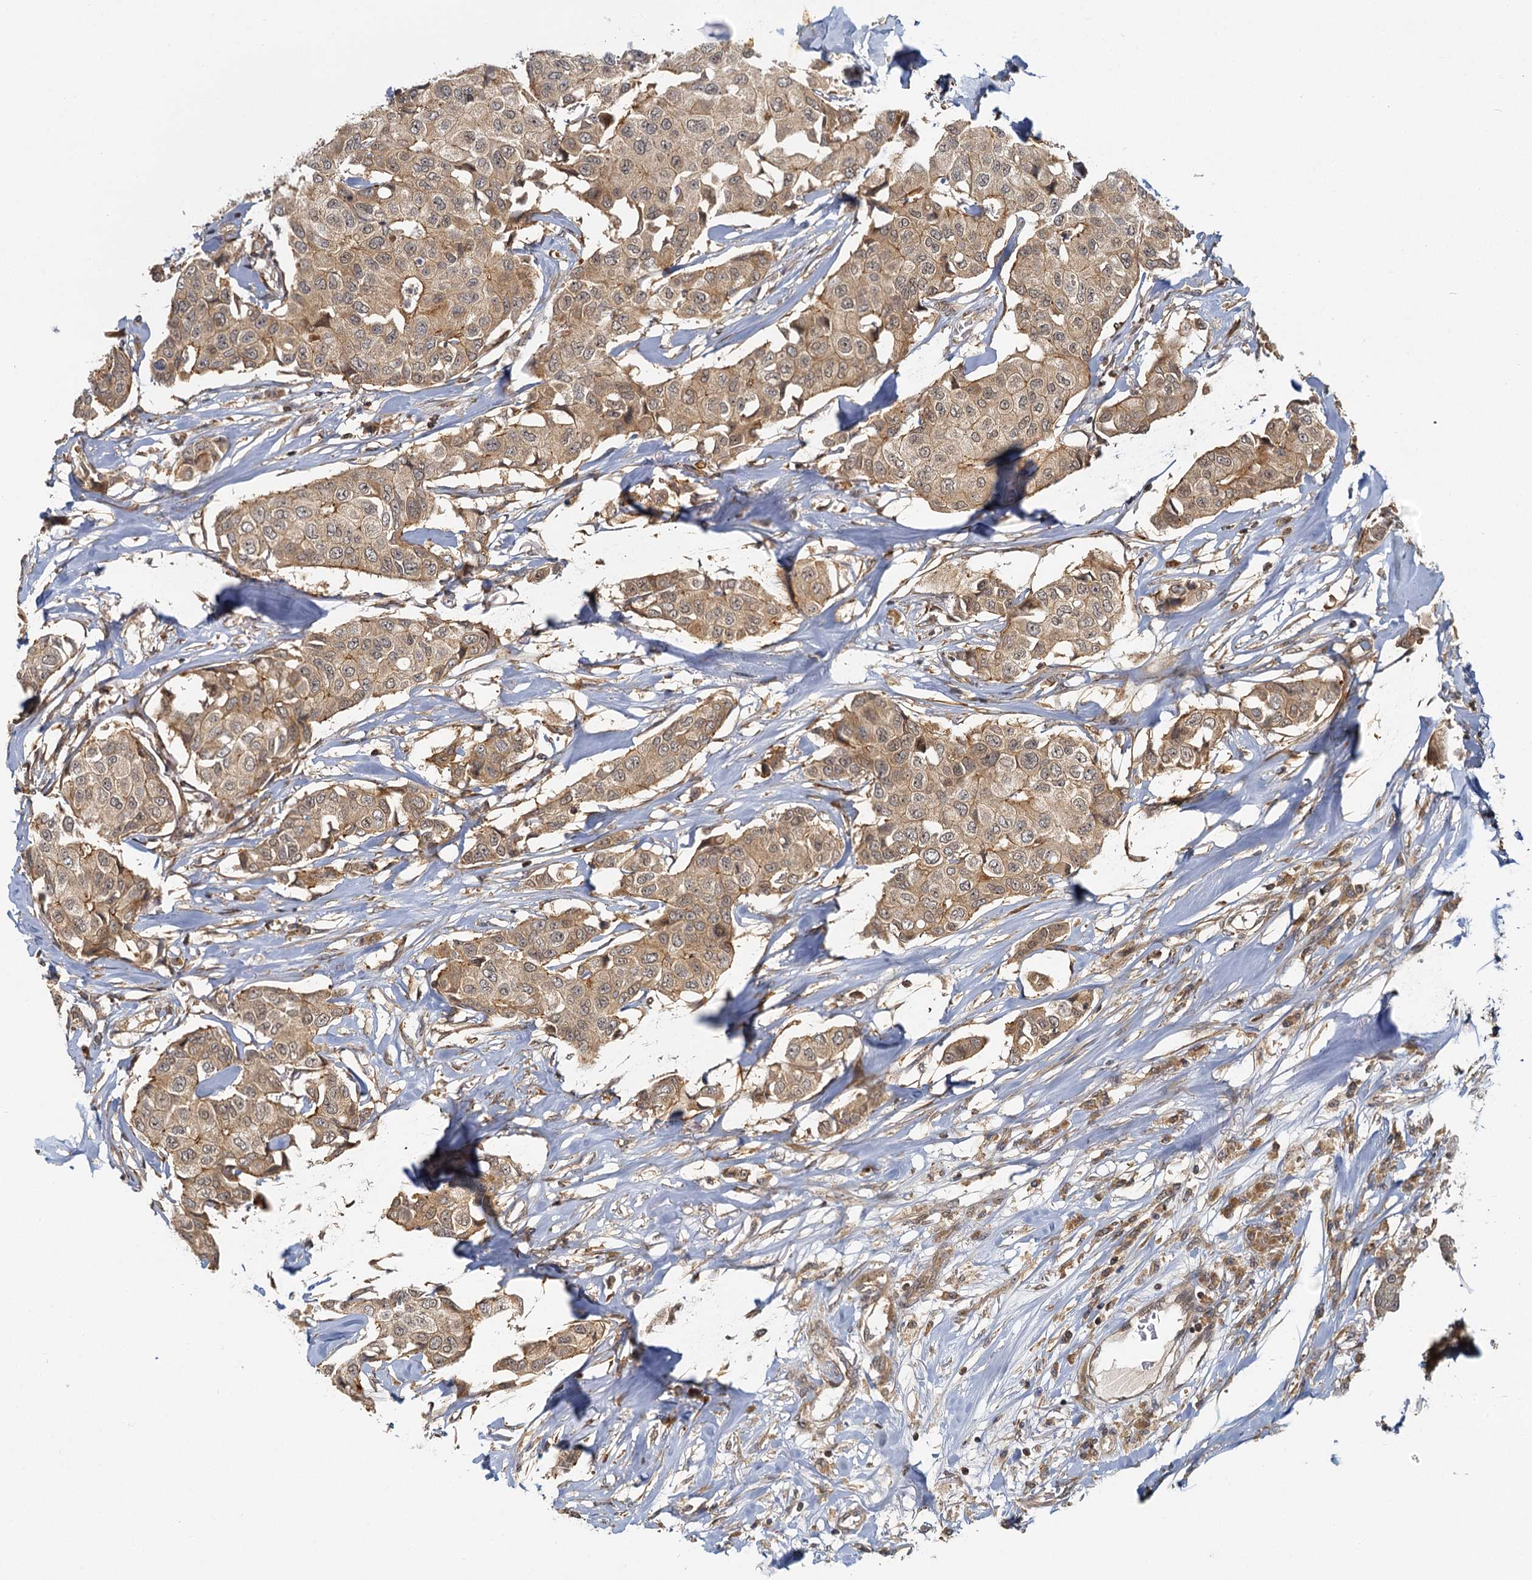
{"staining": {"intensity": "moderate", "quantity": ">75%", "location": "cytoplasmic/membranous"}, "tissue": "breast cancer", "cell_type": "Tumor cells", "image_type": "cancer", "snomed": [{"axis": "morphology", "description": "Duct carcinoma"}, {"axis": "topography", "description": "Breast"}], "caption": "Invasive ductal carcinoma (breast) stained with a protein marker exhibits moderate staining in tumor cells.", "gene": "ZNF549", "patient": {"sex": "female", "age": 80}}